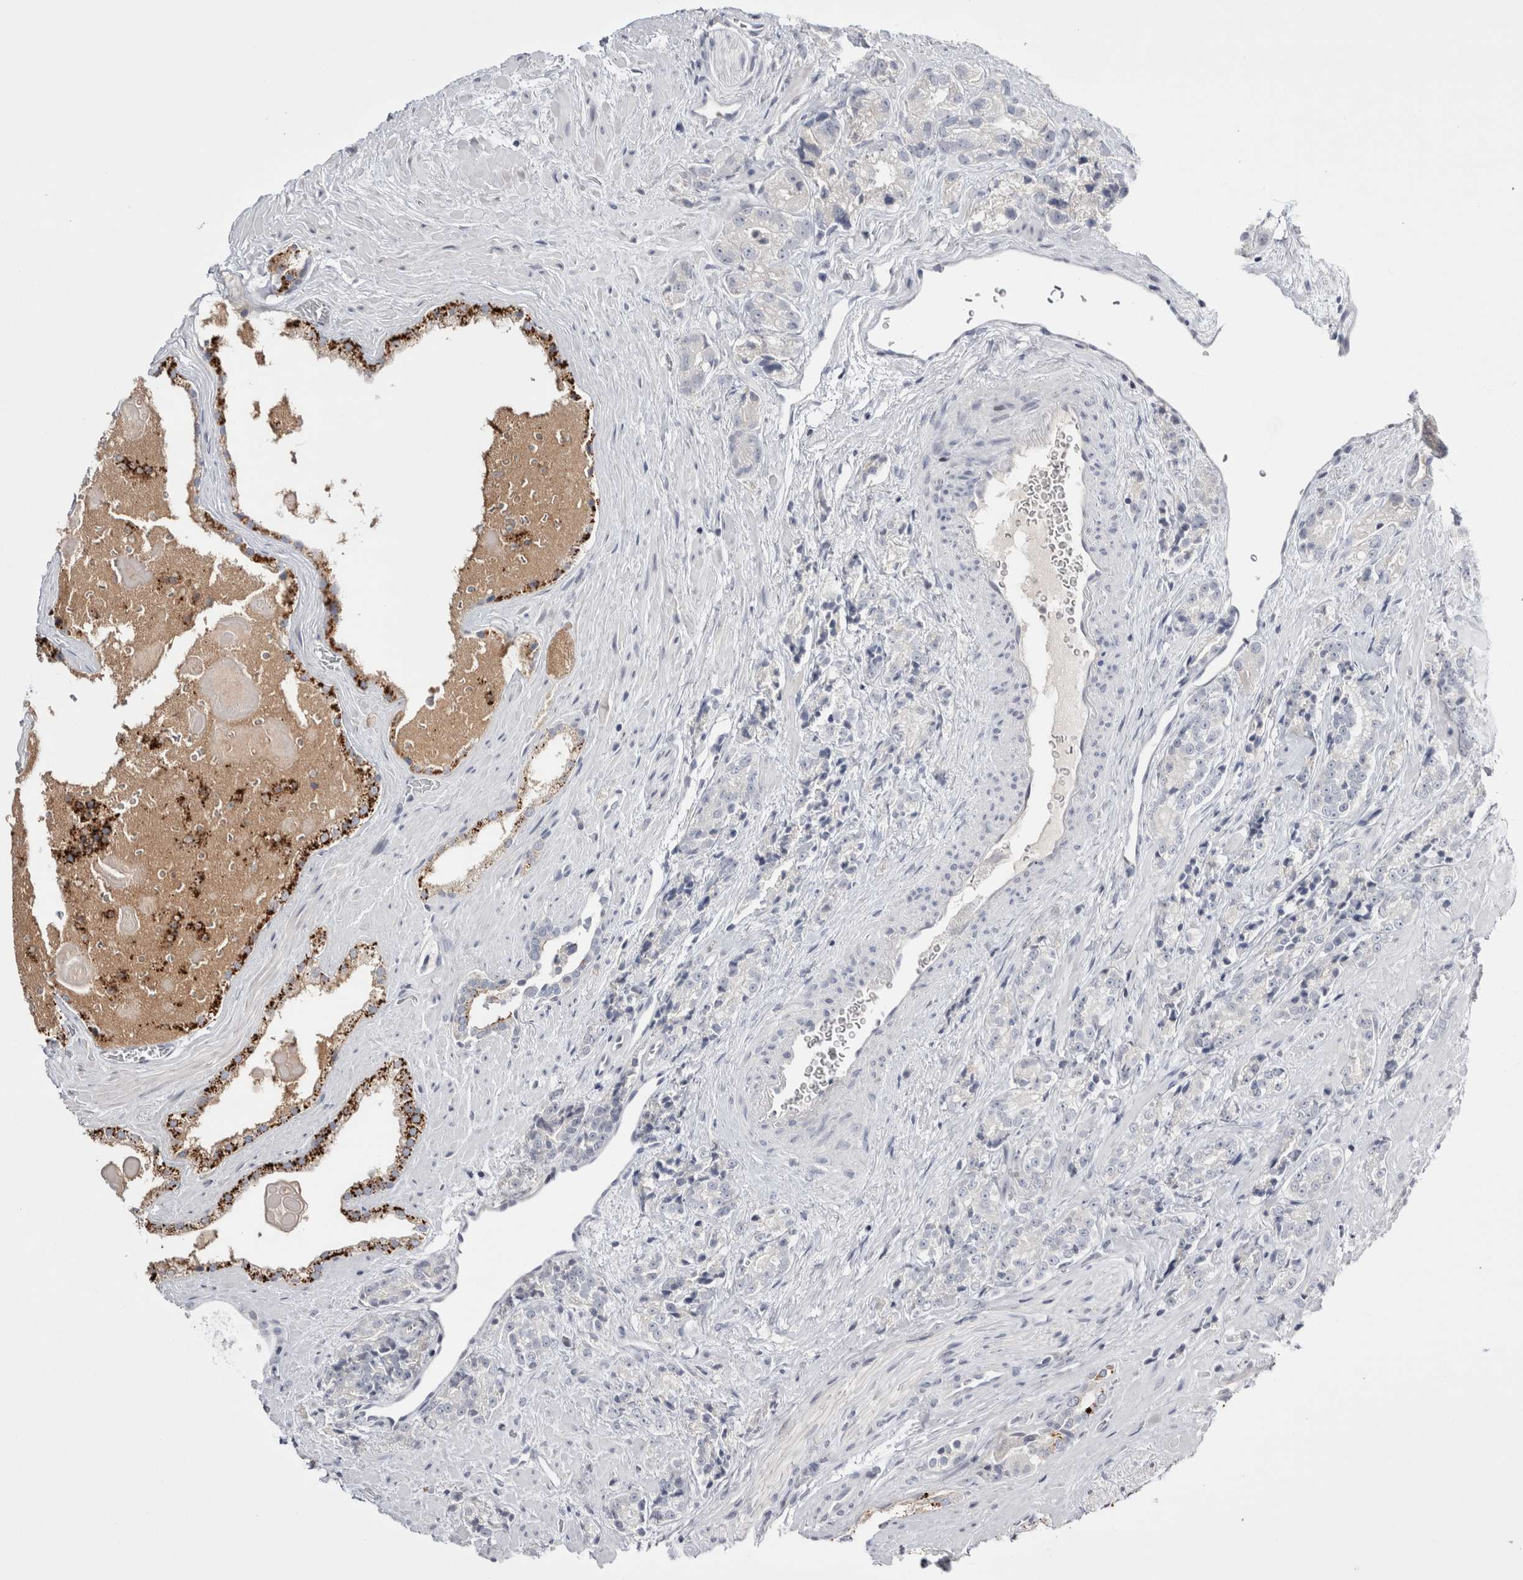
{"staining": {"intensity": "negative", "quantity": "none", "location": "none"}, "tissue": "prostate cancer", "cell_type": "Tumor cells", "image_type": "cancer", "snomed": [{"axis": "morphology", "description": "Adenocarcinoma, High grade"}, {"axis": "topography", "description": "Prostate"}], "caption": "Immunohistochemistry of prostate high-grade adenocarcinoma shows no staining in tumor cells. Brightfield microscopy of immunohistochemistry (IHC) stained with DAB (3,3'-diaminobenzidine) (brown) and hematoxylin (blue), captured at high magnification.", "gene": "FNDC8", "patient": {"sex": "male", "age": 71}}